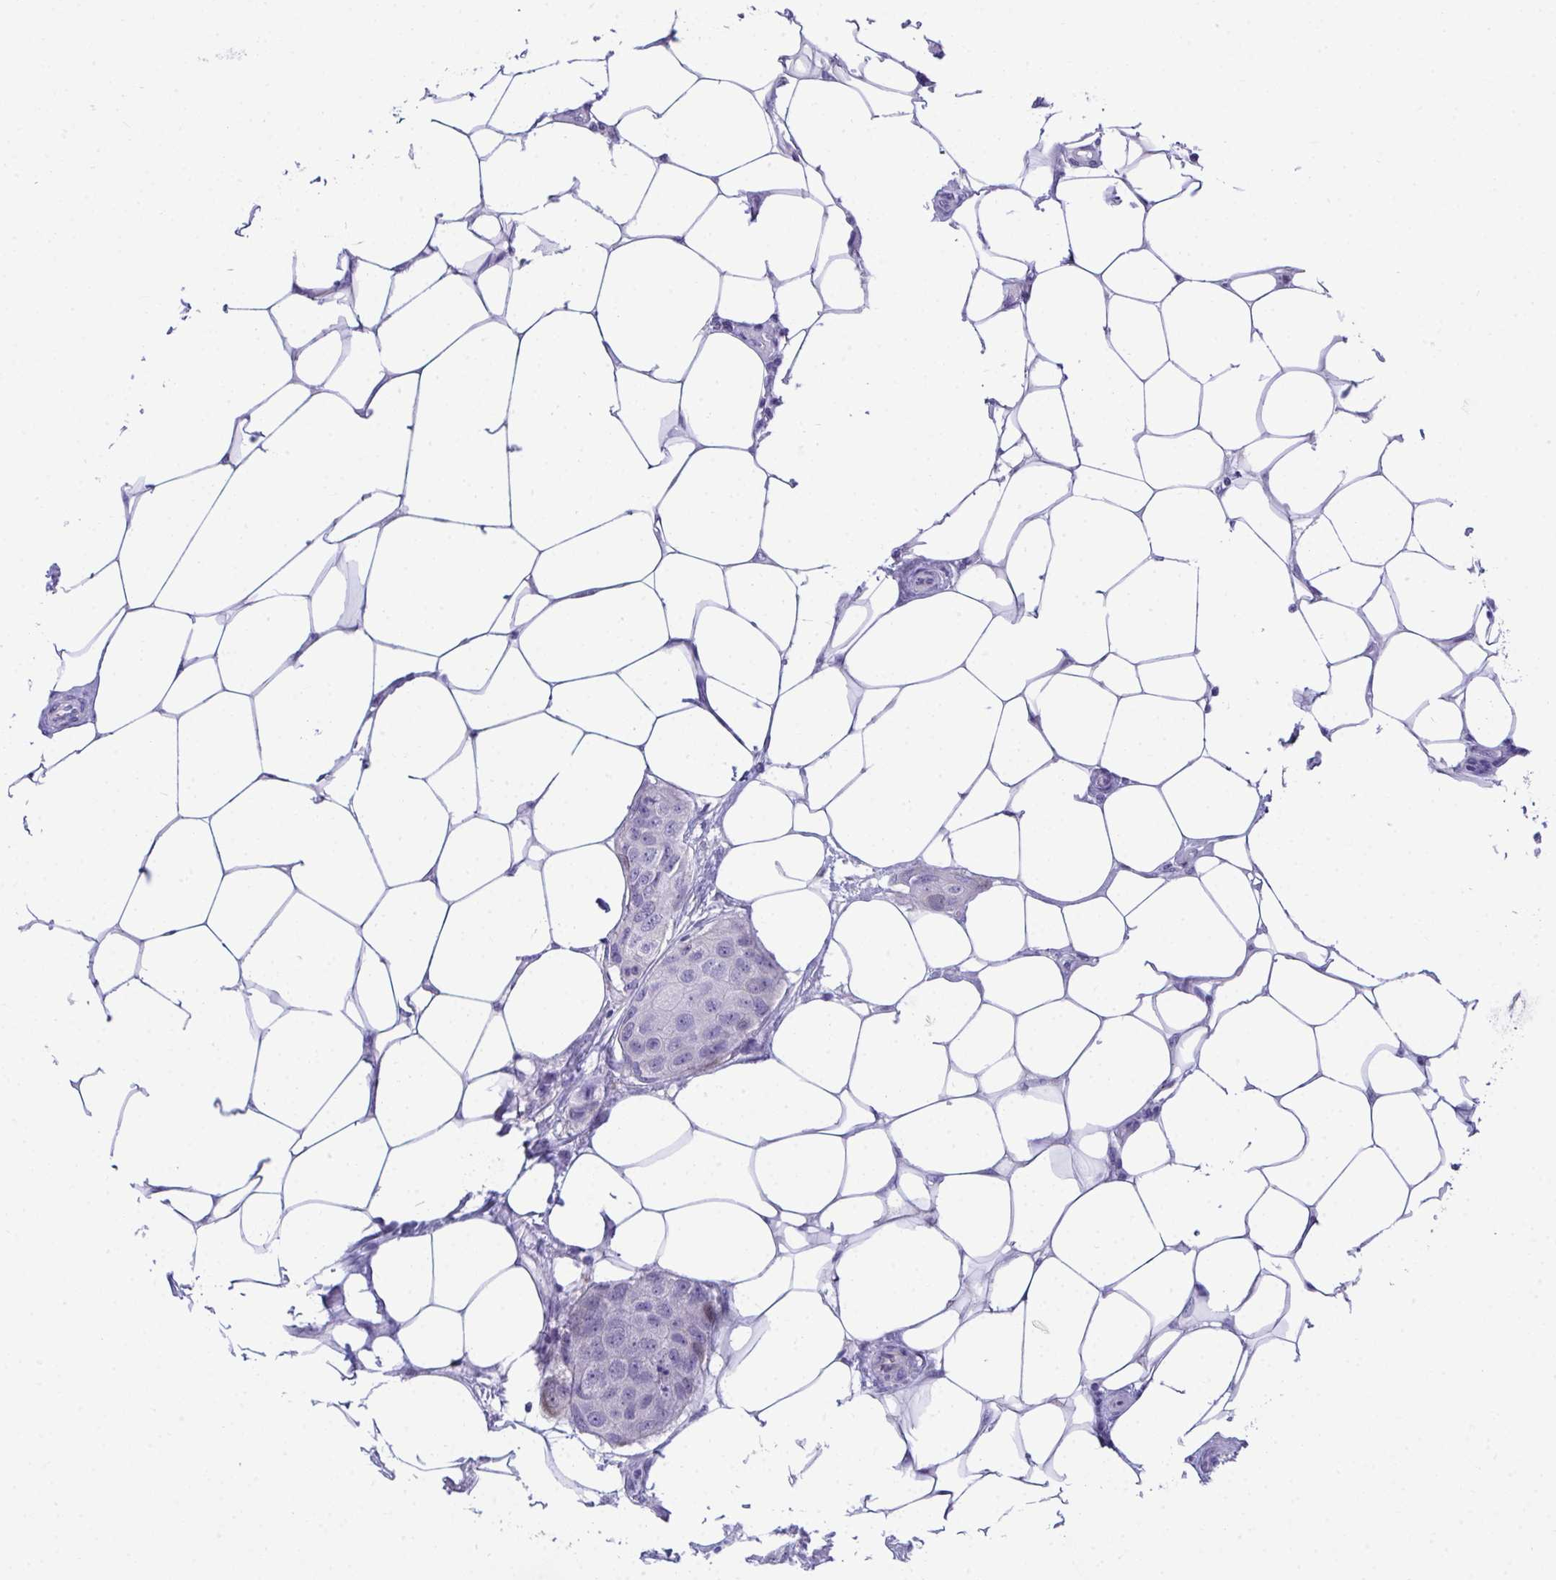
{"staining": {"intensity": "negative", "quantity": "none", "location": "none"}, "tissue": "breast cancer", "cell_type": "Tumor cells", "image_type": "cancer", "snomed": [{"axis": "morphology", "description": "Duct carcinoma"}, {"axis": "topography", "description": "Breast"}, {"axis": "topography", "description": "Lymph node"}], "caption": "Immunohistochemistry (IHC) micrograph of neoplastic tissue: breast infiltrating ductal carcinoma stained with DAB exhibits no significant protein expression in tumor cells. (Stains: DAB IHC with hematoxylin counter stain, Microscopy: brightfield microscopy at high magnification).", "gene": "PGM2L1", "patient": {"sex": "female", "age": 80}}